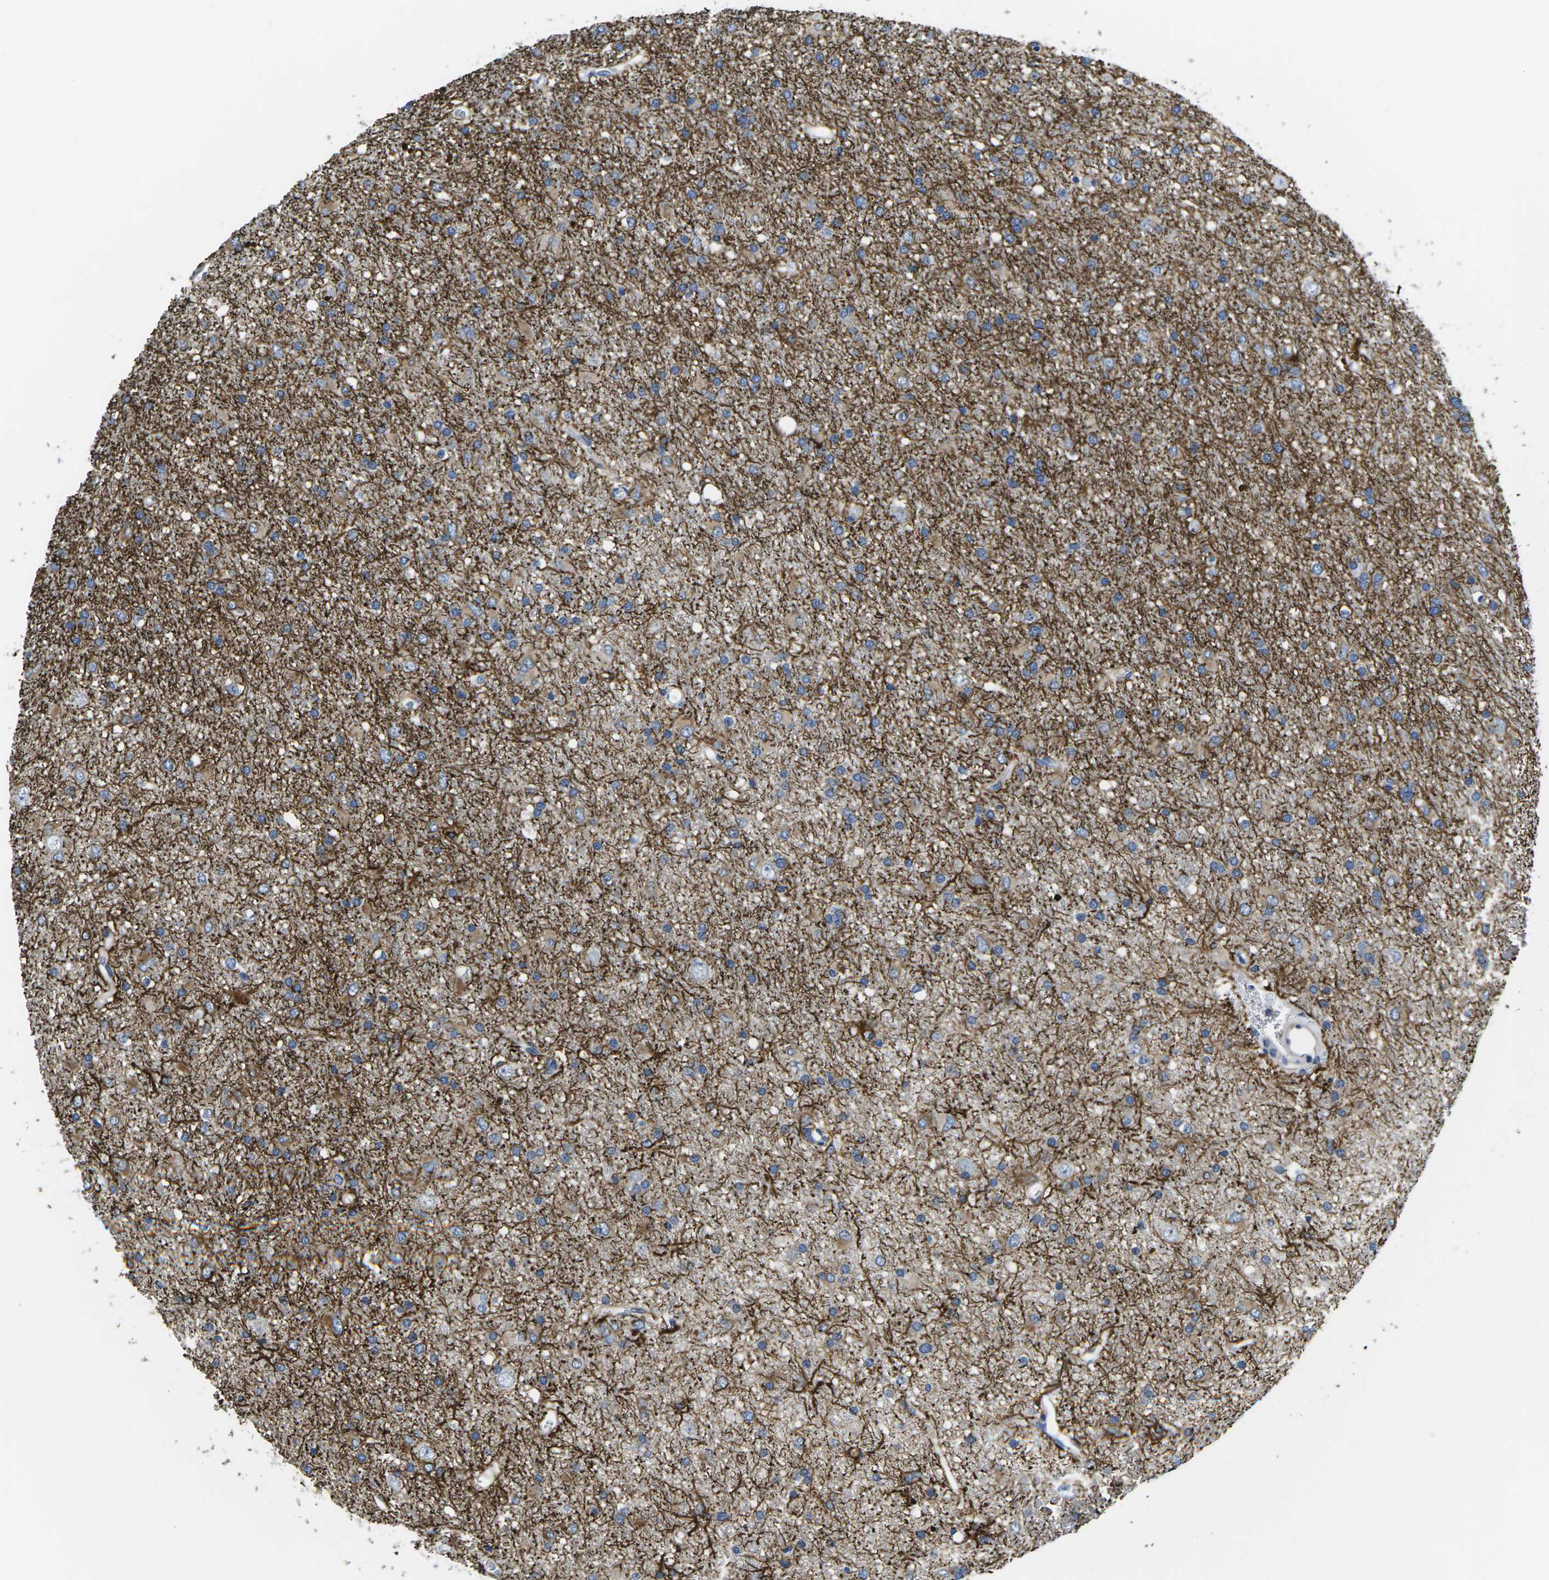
{"staining": {"intensity": "strong", "quantity": ">75%", "location": "cytoplasmic/membranous"}, "tissue": "glioma", "cell_type": "Tumor cells", "image_type": "cancer", "snomed": [{"axis": "morphology", "description": "Glioma, malignant, Low grade"}, {"axis": "topography", "description": "Brain"}], "caption": "Glioma stained with immunohistochemistry (IHC) reveals strong cytoplasmic/membranous staining in approximately >75% of tumor cells.", "gene": "TSPAN2", "patient": {"sex": "male", "age": 77}}